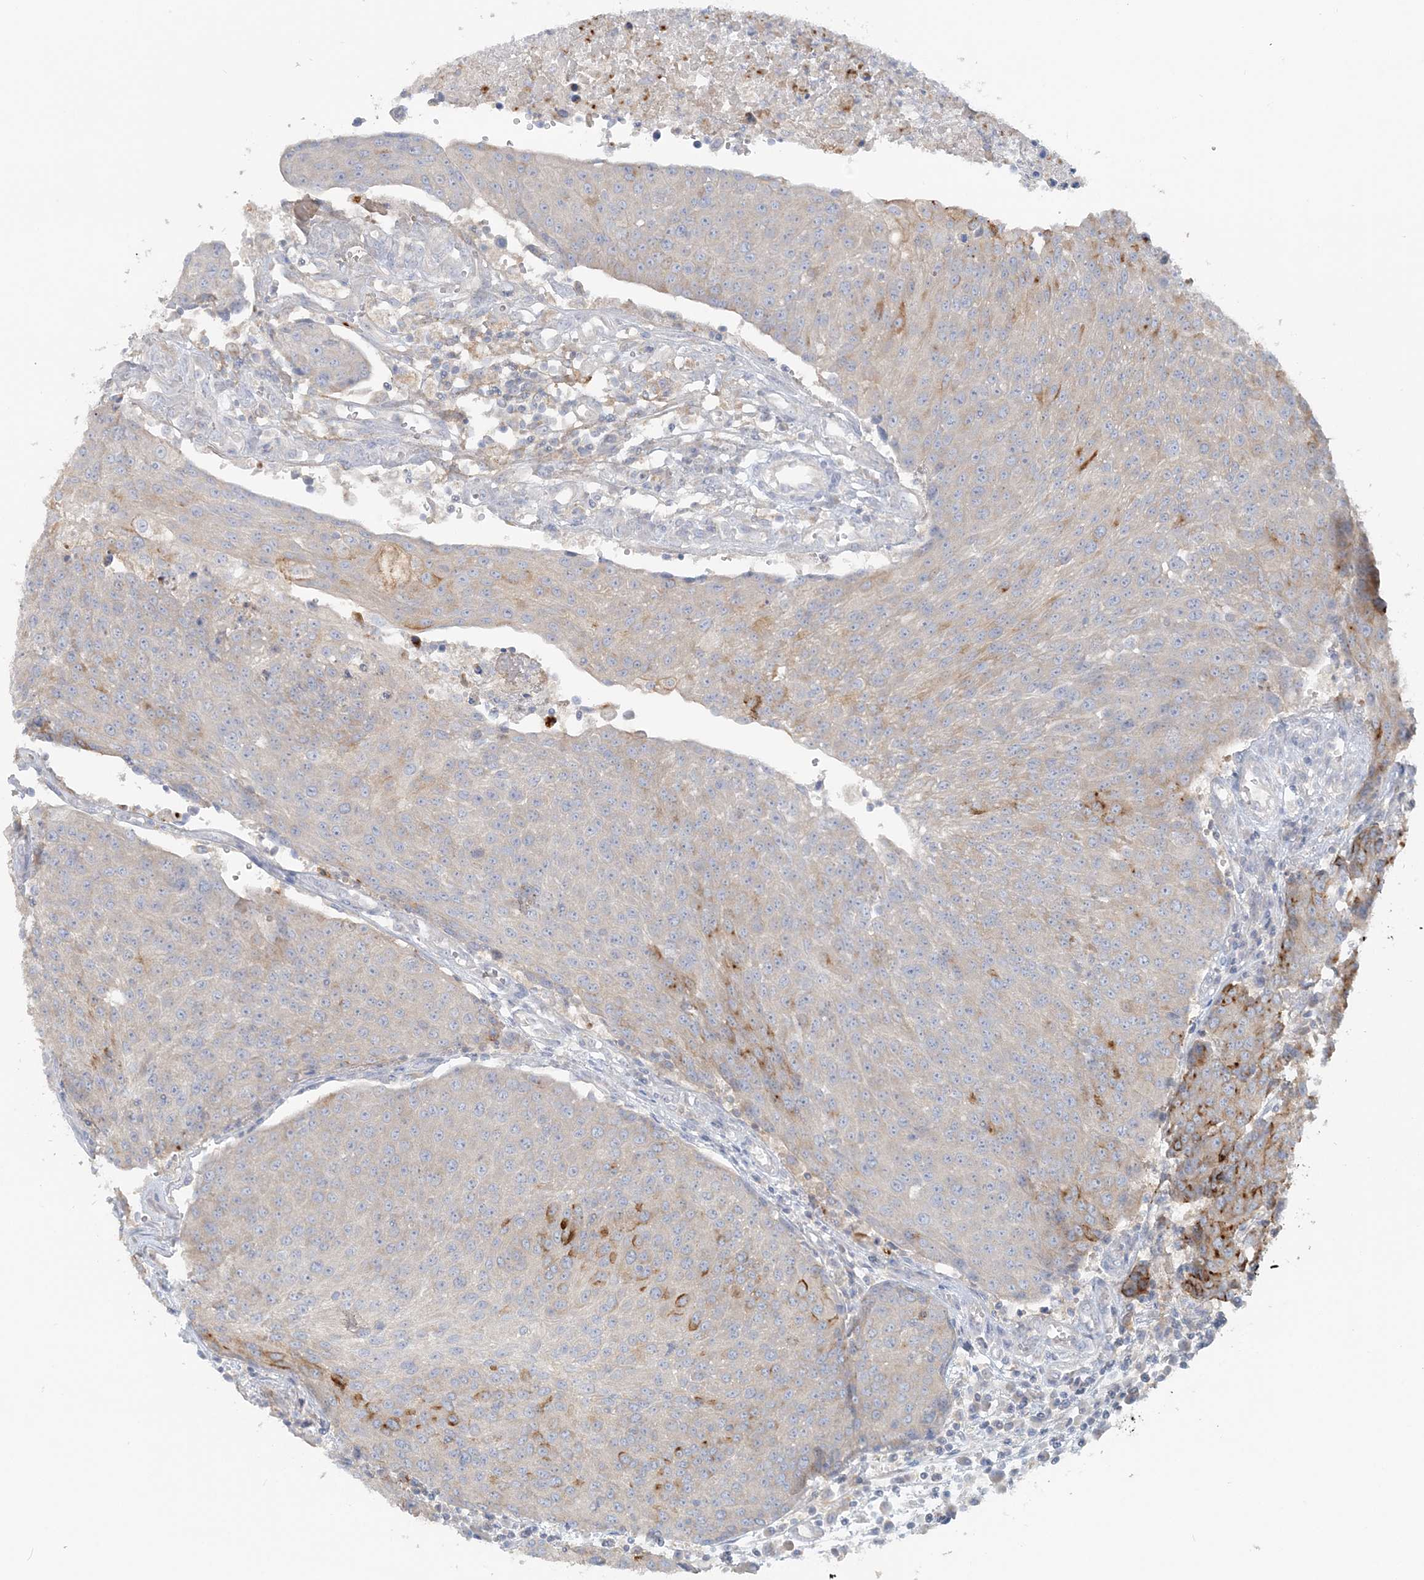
{"staining": {"intensity": "moderate", "quantity": "<25%", "location": "cytoplasmic/membranous"}, "tissue": "urothelial cancer", "cell_type": "Tumor cells", "image_type": "cancer", "snomed": [{"axis": "morphology", "description": "Urothelial carcinoma, High grade"}, {"axis": "topography", "description": "Urinary bladder"}], "caption": "The image demonstrates immunohistochemical staining of urothelial carcinoma (high-grade). There is moderate cytoplasmic/membranous staining is present in about <25% of tumor cells.", "gene": "TBC1D5", "patient": {"sex": "female", "age": 85}}